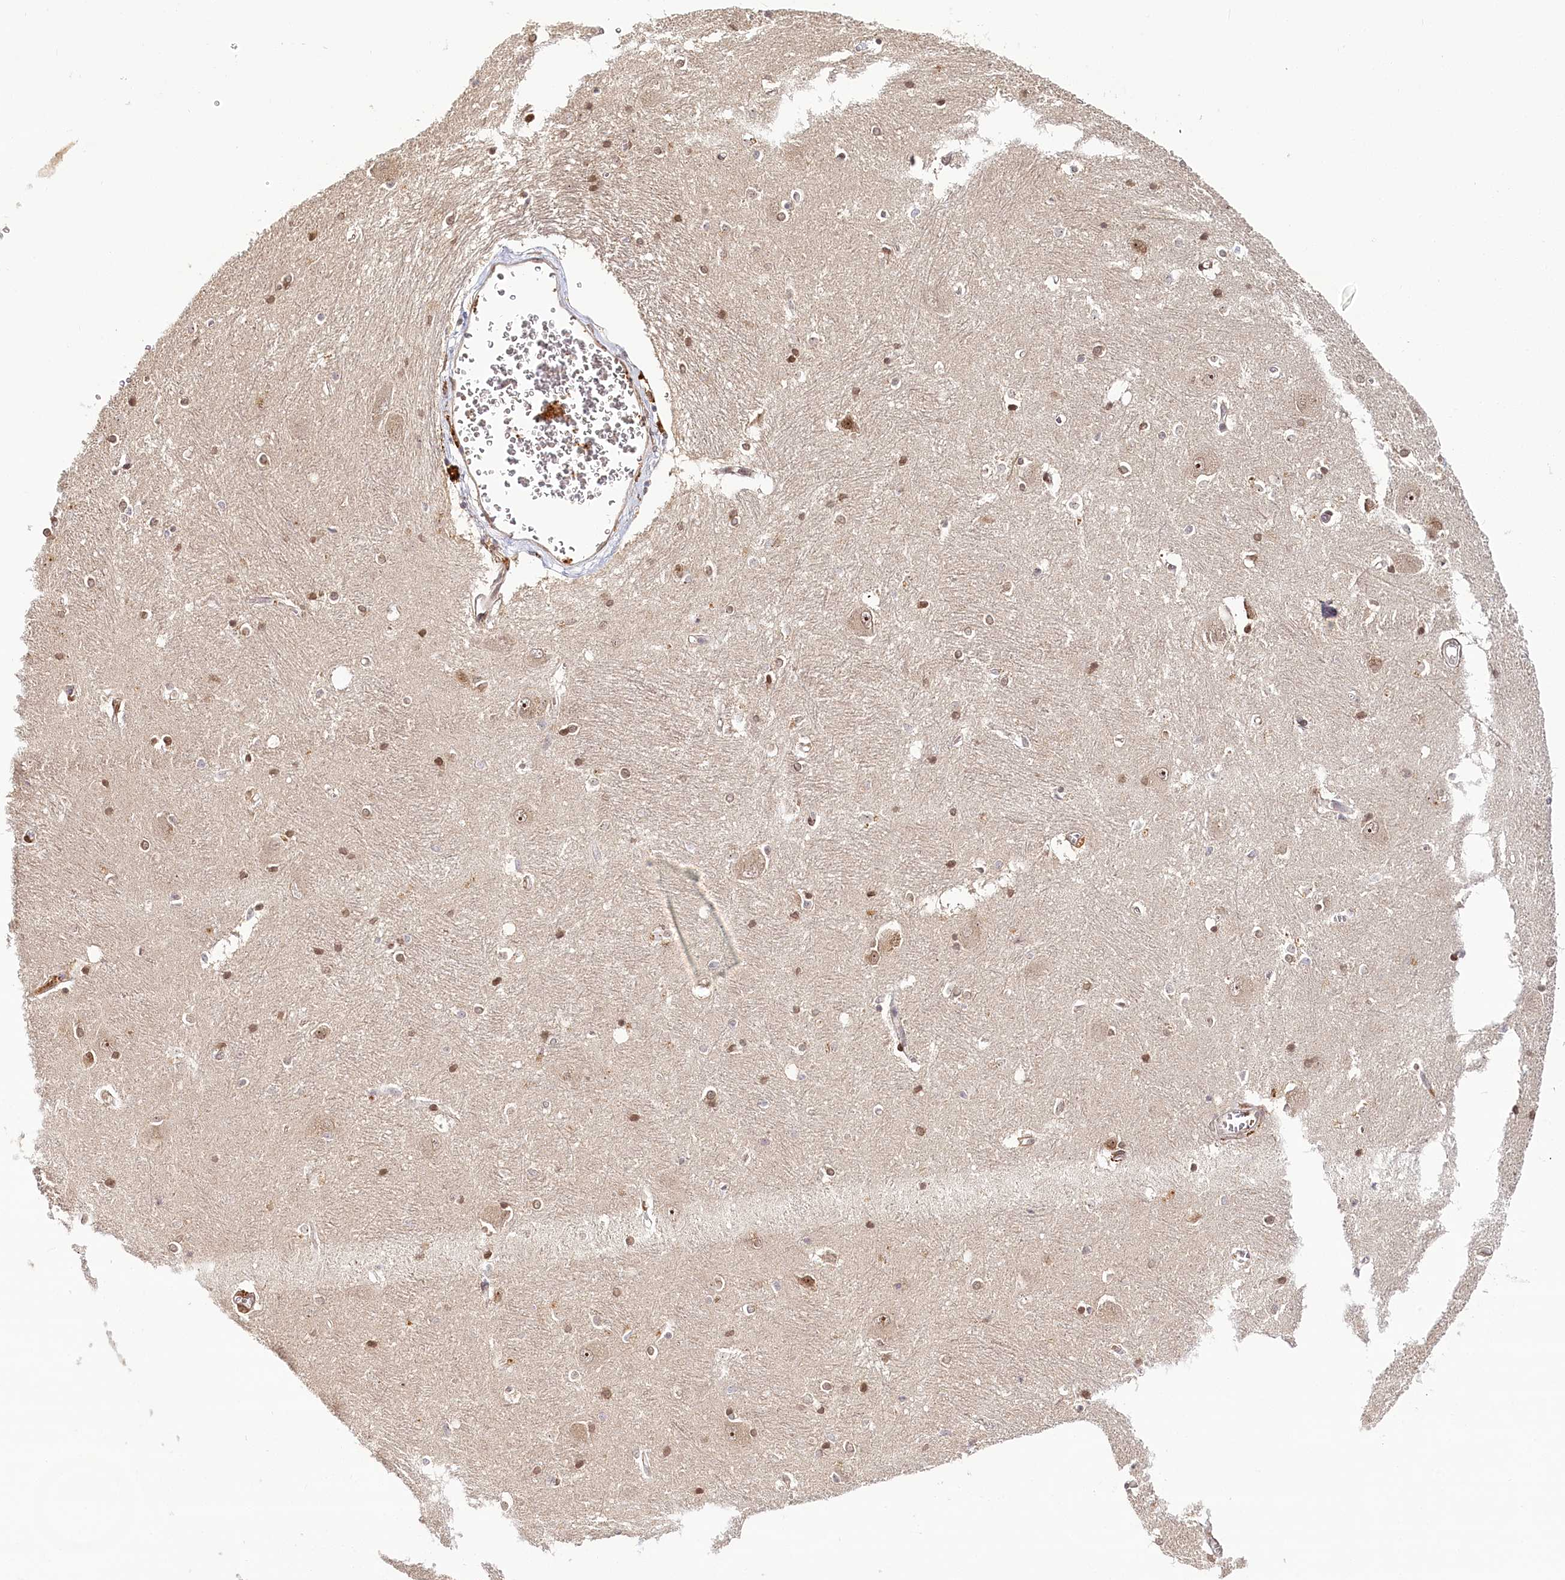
{"staining": {"intensity": "moderate", "quantity": "25%-75%", "location": "nuclear"}, "tissue": "caudate", "cell_type": "Glial cells", "image_type": "normal", "snomed": [{"axis": "morphology", "description": "Normal tissue, NOS"}, {"axis": "topography", "description": "Lateral ventricle wall"}], "caption": "Immunohistochemical staining of normal caudate demonstrates 25%-75% levels of moderate nuclear protein expression in approximately 25%-75% of glial cells. (DAB IHC, brown staining for protein, blue staining for nuclei).", "gene": "WDR36", "patient": {"sex": "male", "age": 37}}